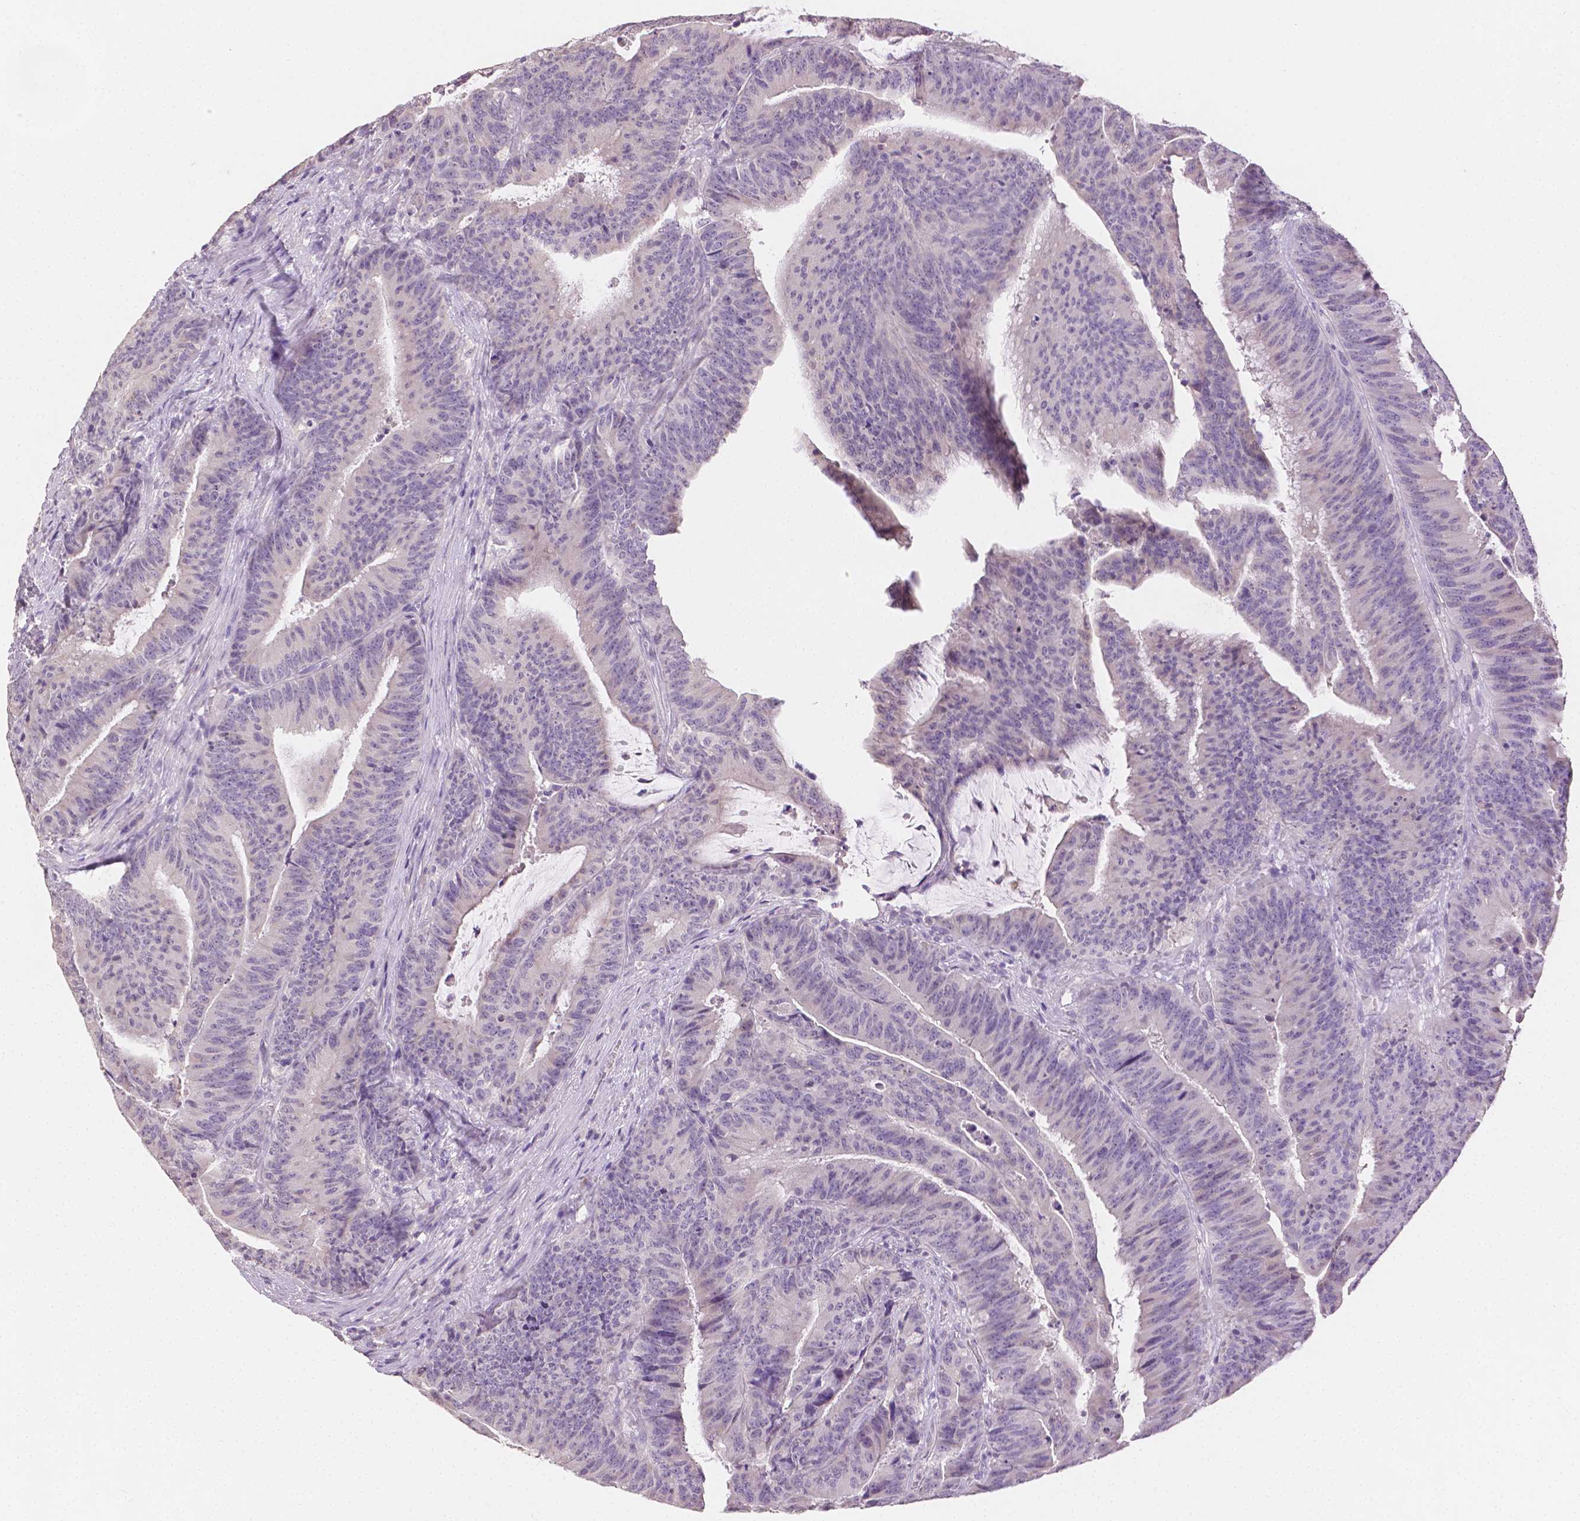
{"staining": {"intensity": "negative", "quantity": "none", "location": "none"}, "tissue": "colorectal cancer", "cell_type": "Tumor cells", "image_type": "cancer", "snomed": [{"axis": "morphology", "description": "Adenocarcinoma, NOS"}, {"axis": "topography", "description": "Colon"}], "caption": "This is an immunohistochemistry (IHC) photomicrograph of colorectal cancer. There is no expression in tumor cells.", "gene": "TGM1", "patient": {"sex": "female", "age": 78}}